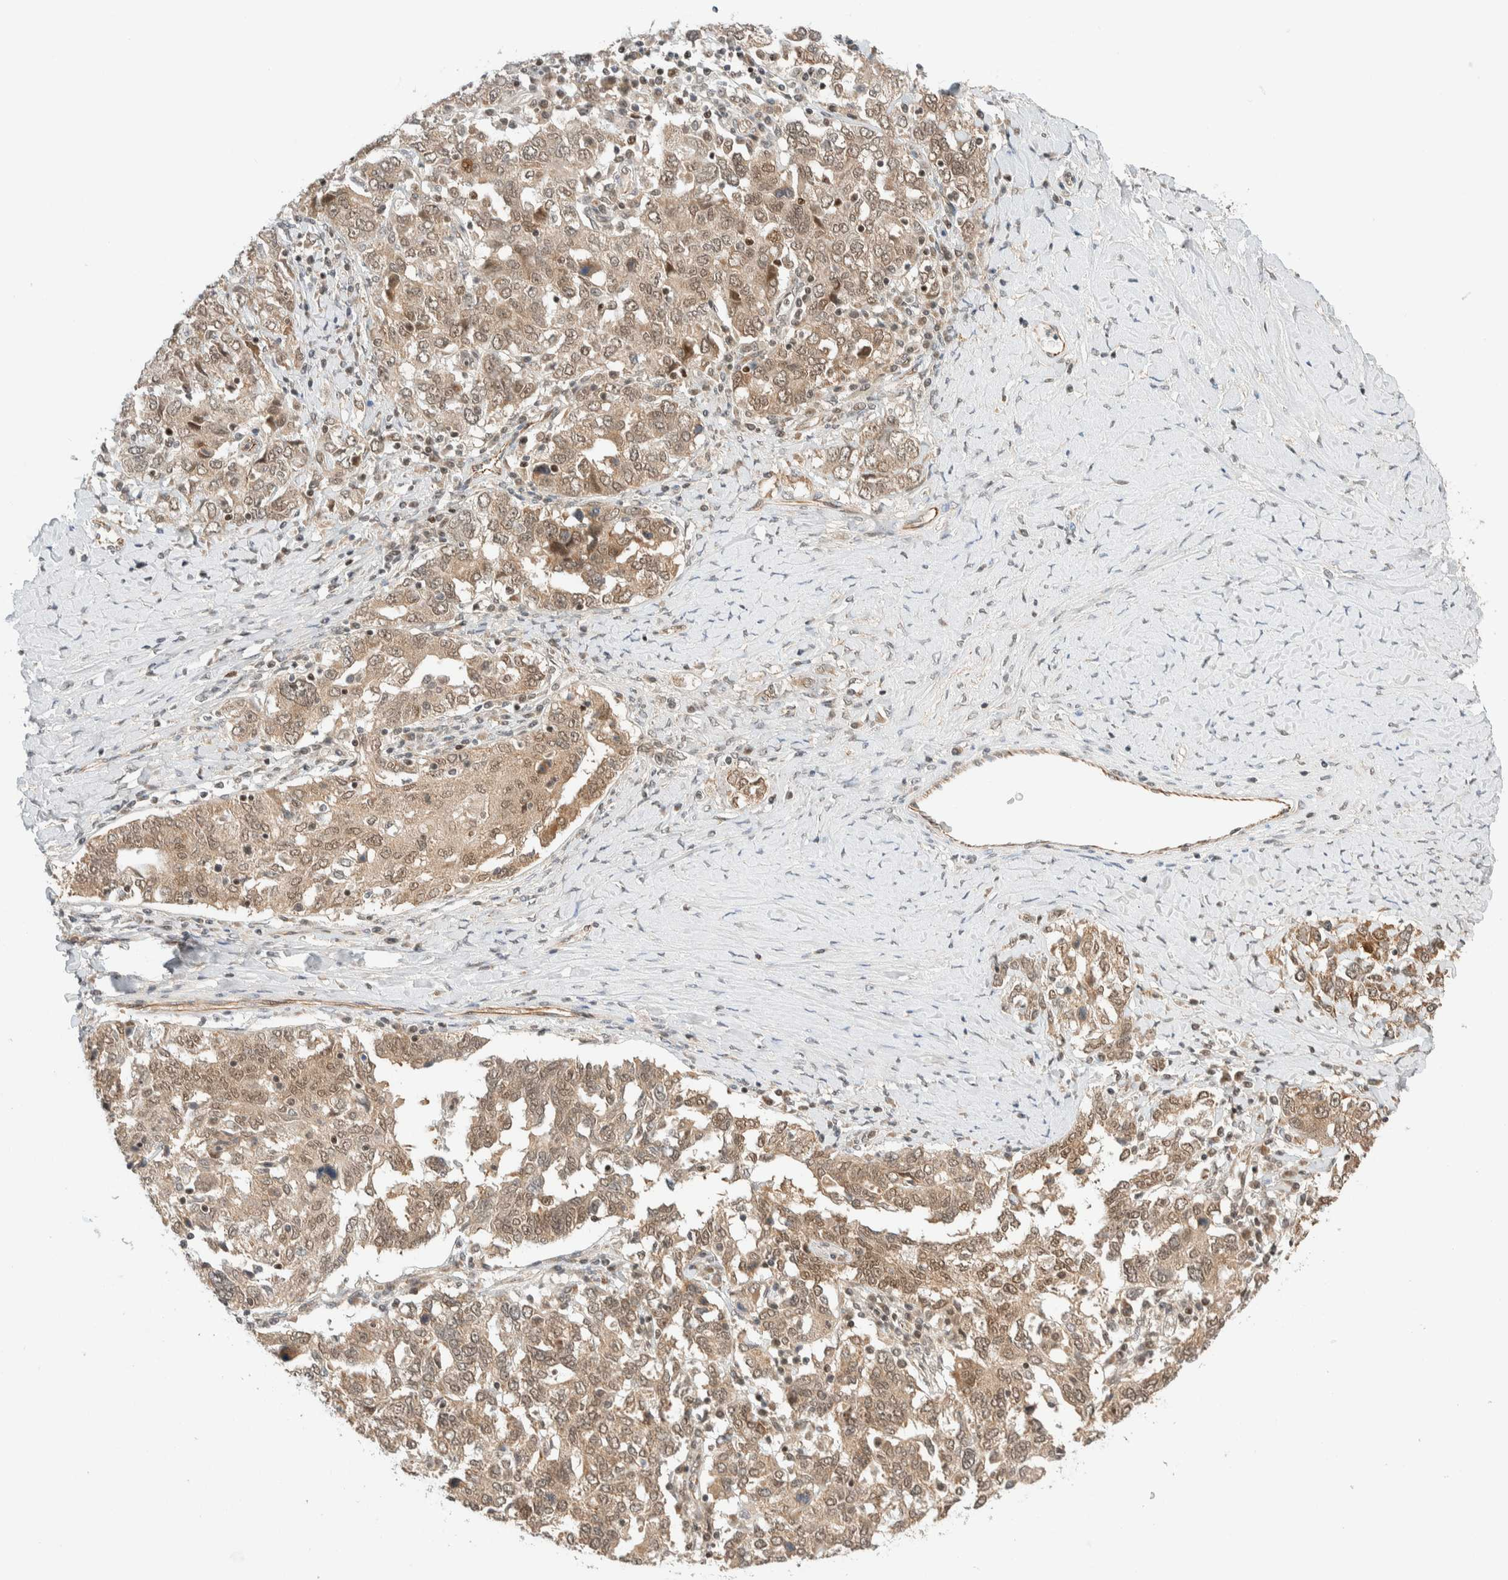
{"staining": {"intensity": "weak", "quantity": ">75%", "location": "cytoplasmic/membranous,nuclear"}, "tissue": "ovarian cancer", "cell_type": "Tumor cells", "image_type": "cancer", "snomed": [{"axis": "morphology", "description": "Carcinoma, endometroid"}, {"axis": "topography", "description": "Ovary"}], "caption": "DAB (3,3'-diaminobenzidine) immunohistochemical staining of human ovarian cancer shows weak cytoplasmic/membranous and nuclear protein staining in approximately >75% of tumor cells. Immunohistochemistry (ihc) stains the protein of interest in brown and the nuclei are stained blue.", "gene": "C8orf76", "patient": {"sex": "female", "age": 62}}